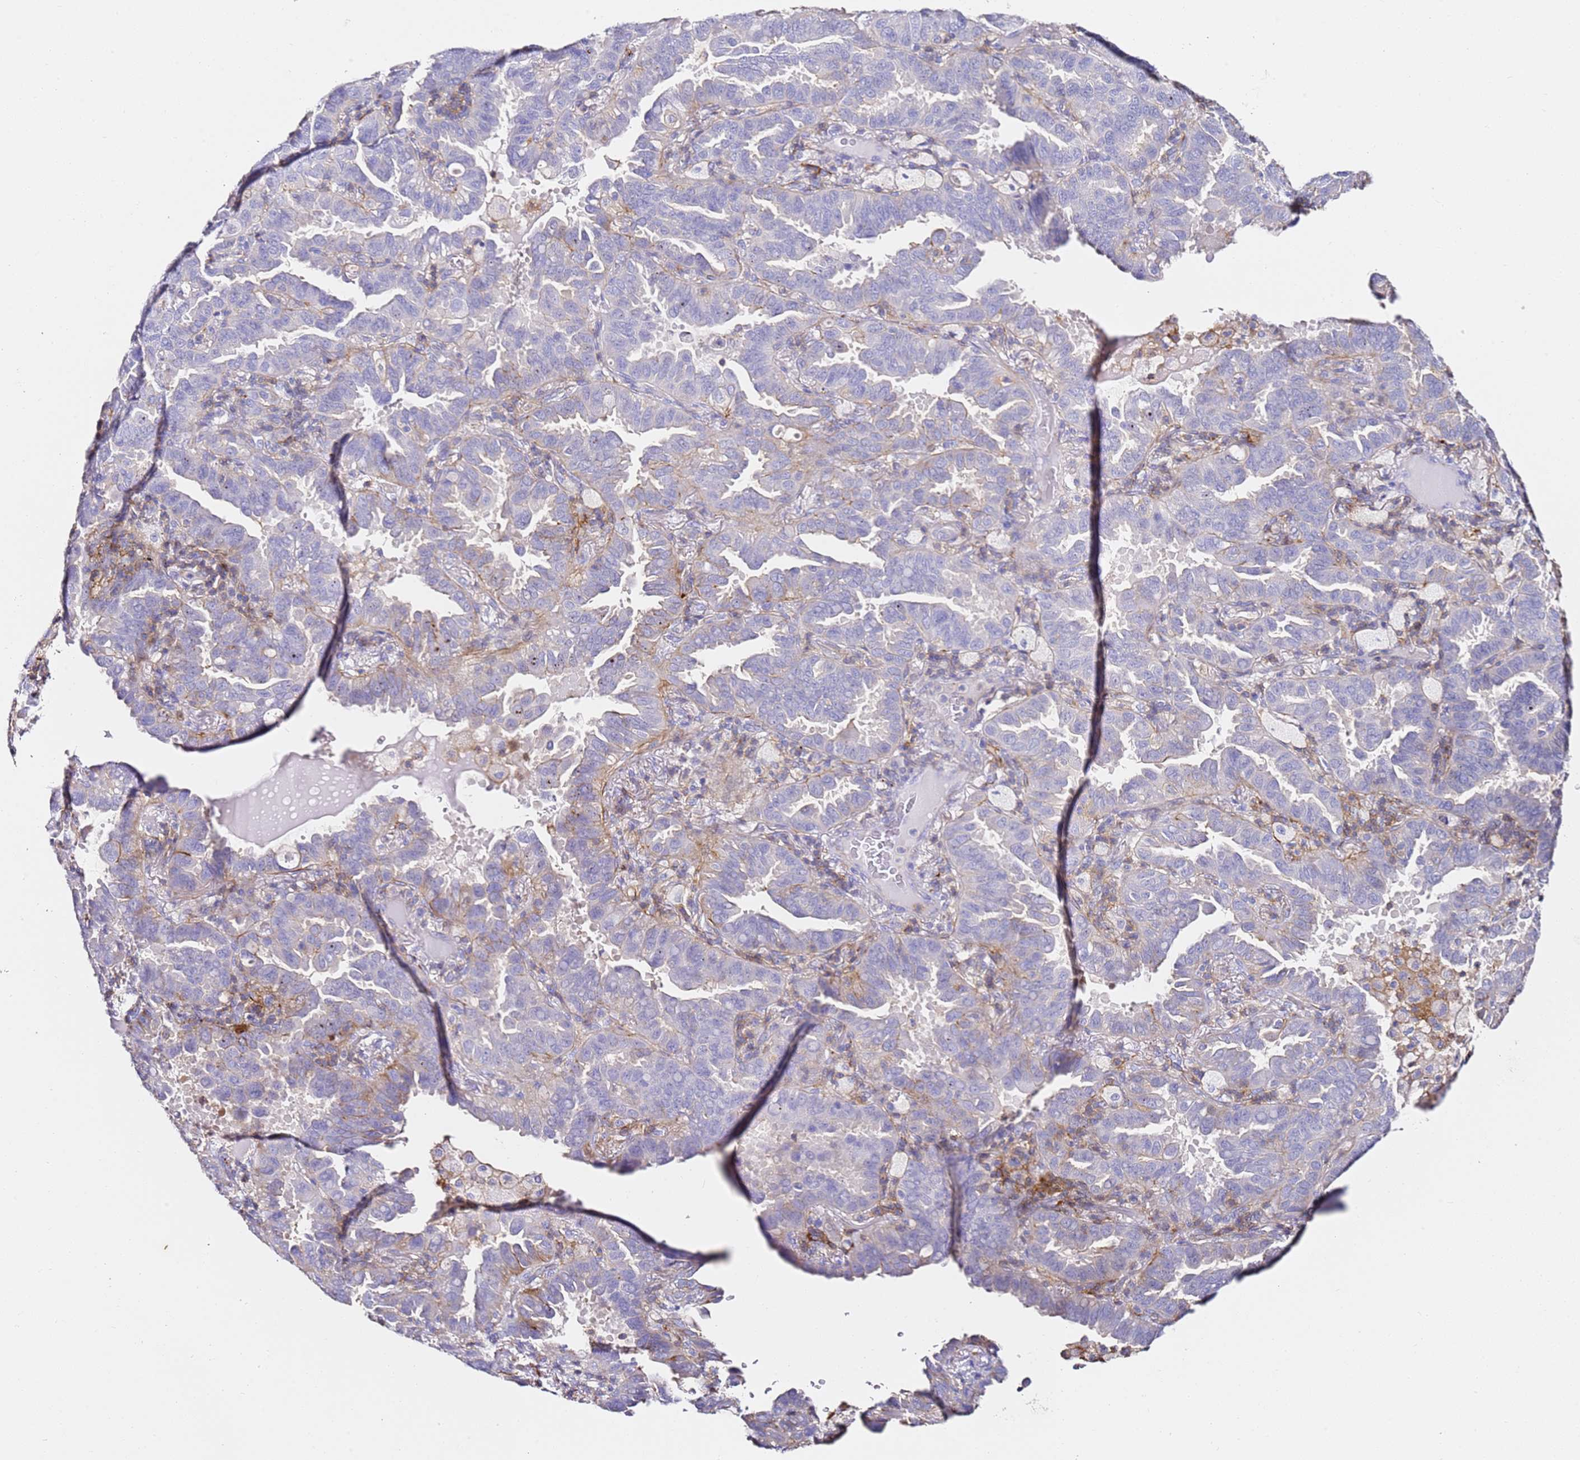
{"staining": {"intensity": "negative", "quantity": "none", "location": "none"}, "tissue": "lung cancer", "cell_type": "Tumor cells", "image_type": "cancer", "snomed": [{"axis": "morphology", "description": "Adenocarcinoma, NOS"}, {"axis": "topography", "description": "Lung"}], "caption": "Tumor cells show no significant protein staining in lung cancer (adenocarcinoma). Nuclei are stained in blue.", "gene": "ZNF671", "patient": {"sex": "male", "age": 64}}